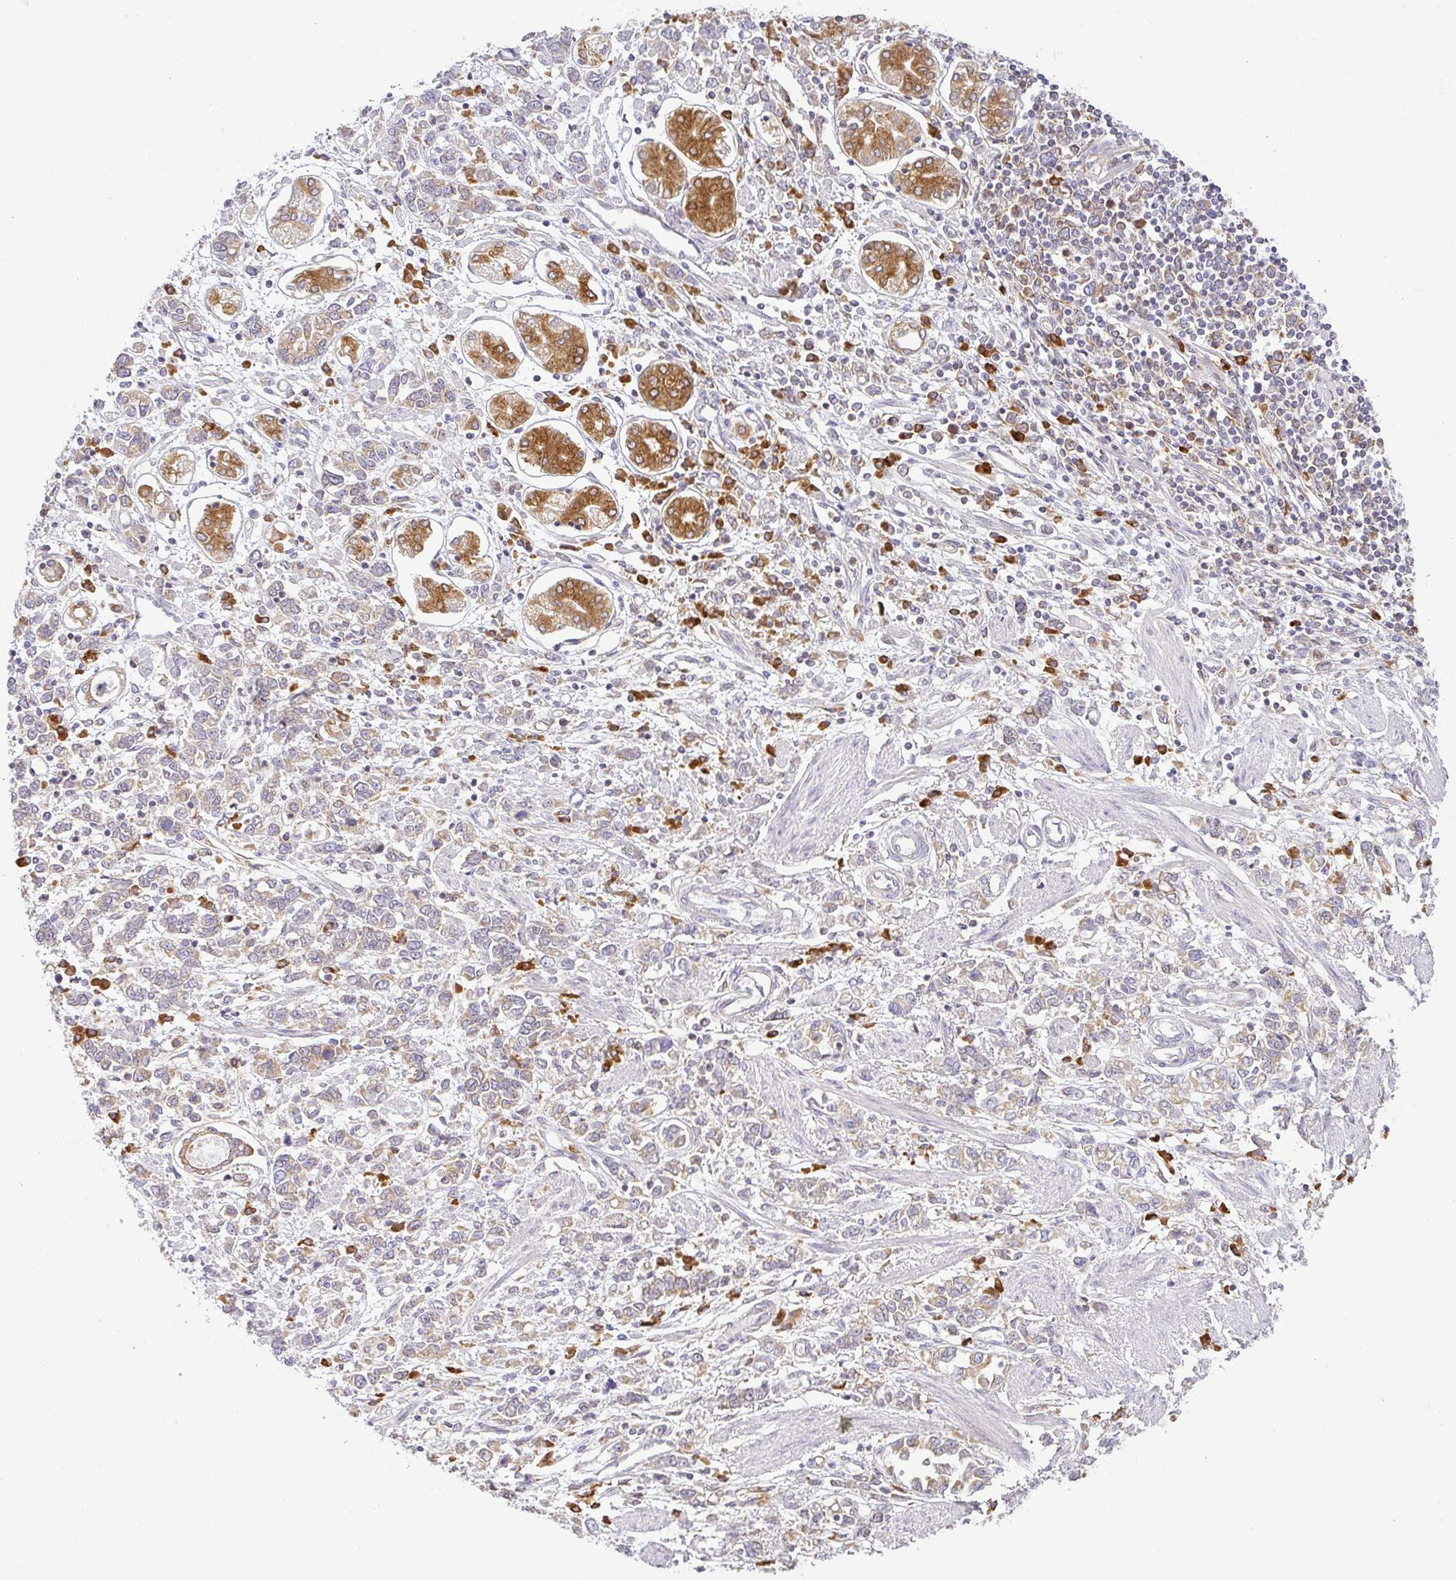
{"staining": {"intensity": "moderate", "quantity": "25%-75%", "location": "cytoplasmic/membranous"}, "tissue": "stomach cancer", "cell_type": "Tumor cells", "image_type": "cancer", "snomed": [{"axis": "morphology", "description": "Adenocarcinoma, NOS"}, {"axis": "topography", "description": "Stomach"}], "caption": "Protein staining of stomach cancer (adenocarcinoma) tissue demonstrates moderate cytoplasmic/membranous staining in approximately 25%-75% of tumor cells.", "gene": "DERL2", "patient": {"sex": "female", "age": 76}}